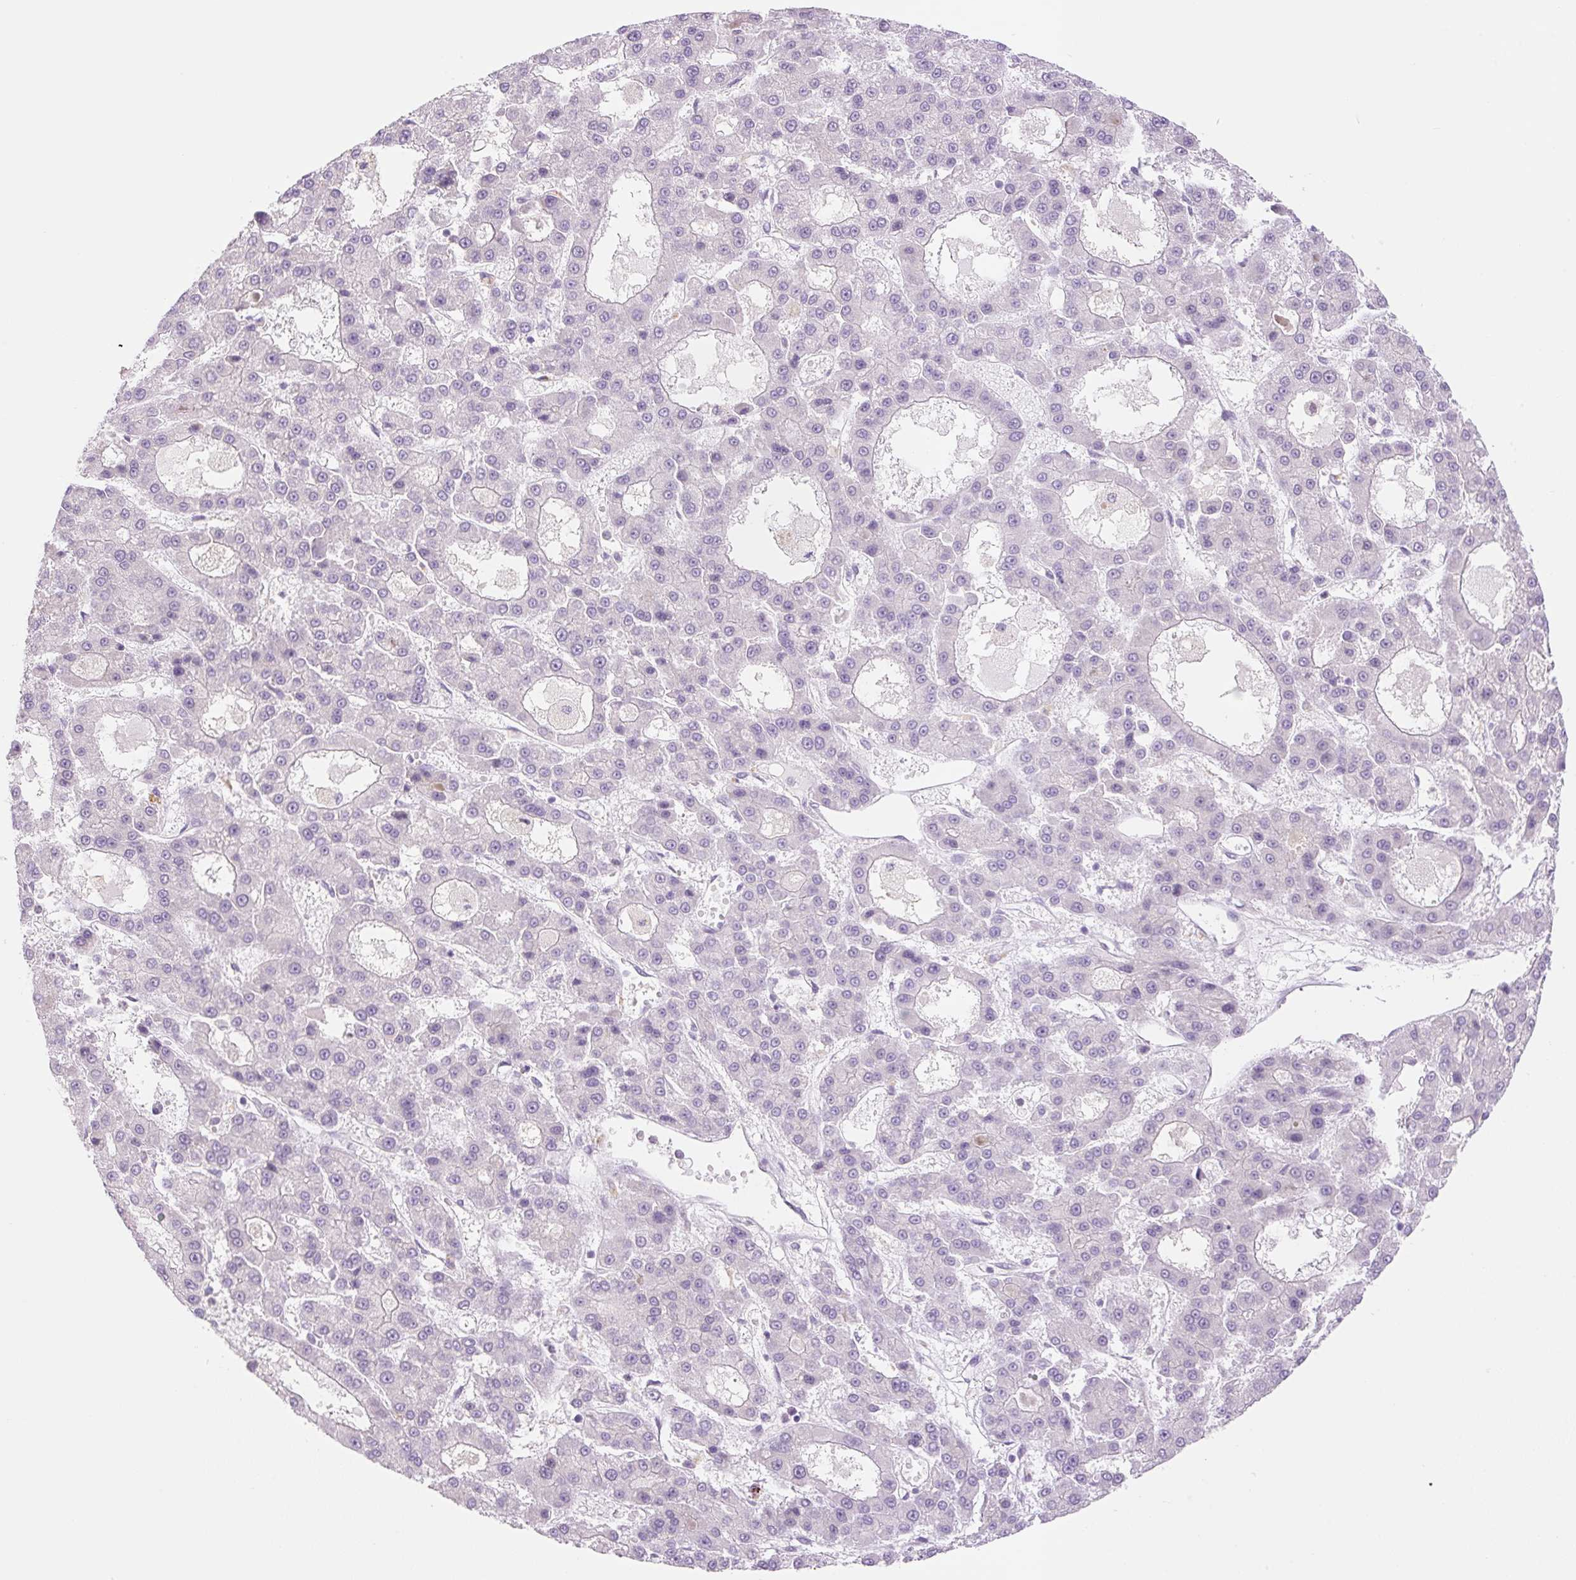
{"staining": {"intensity": "negative", "quantity": "none", "location": "none"}, "tissue": "liver cancer", "cell_type": "Tumor cells", "image_type": "cancer", "snomed": [{"axis": "morphology", "description": "Carcinoma, Hepatocellular, NOS"}, {"axis": "topography", "description": "Liver"}], "caption": "There is no significant positivity in tumor cells of hepatocellular carcinoma (liver).", "gene": "SPRYD4", "patient": {"sex": "male", "age": 70}}